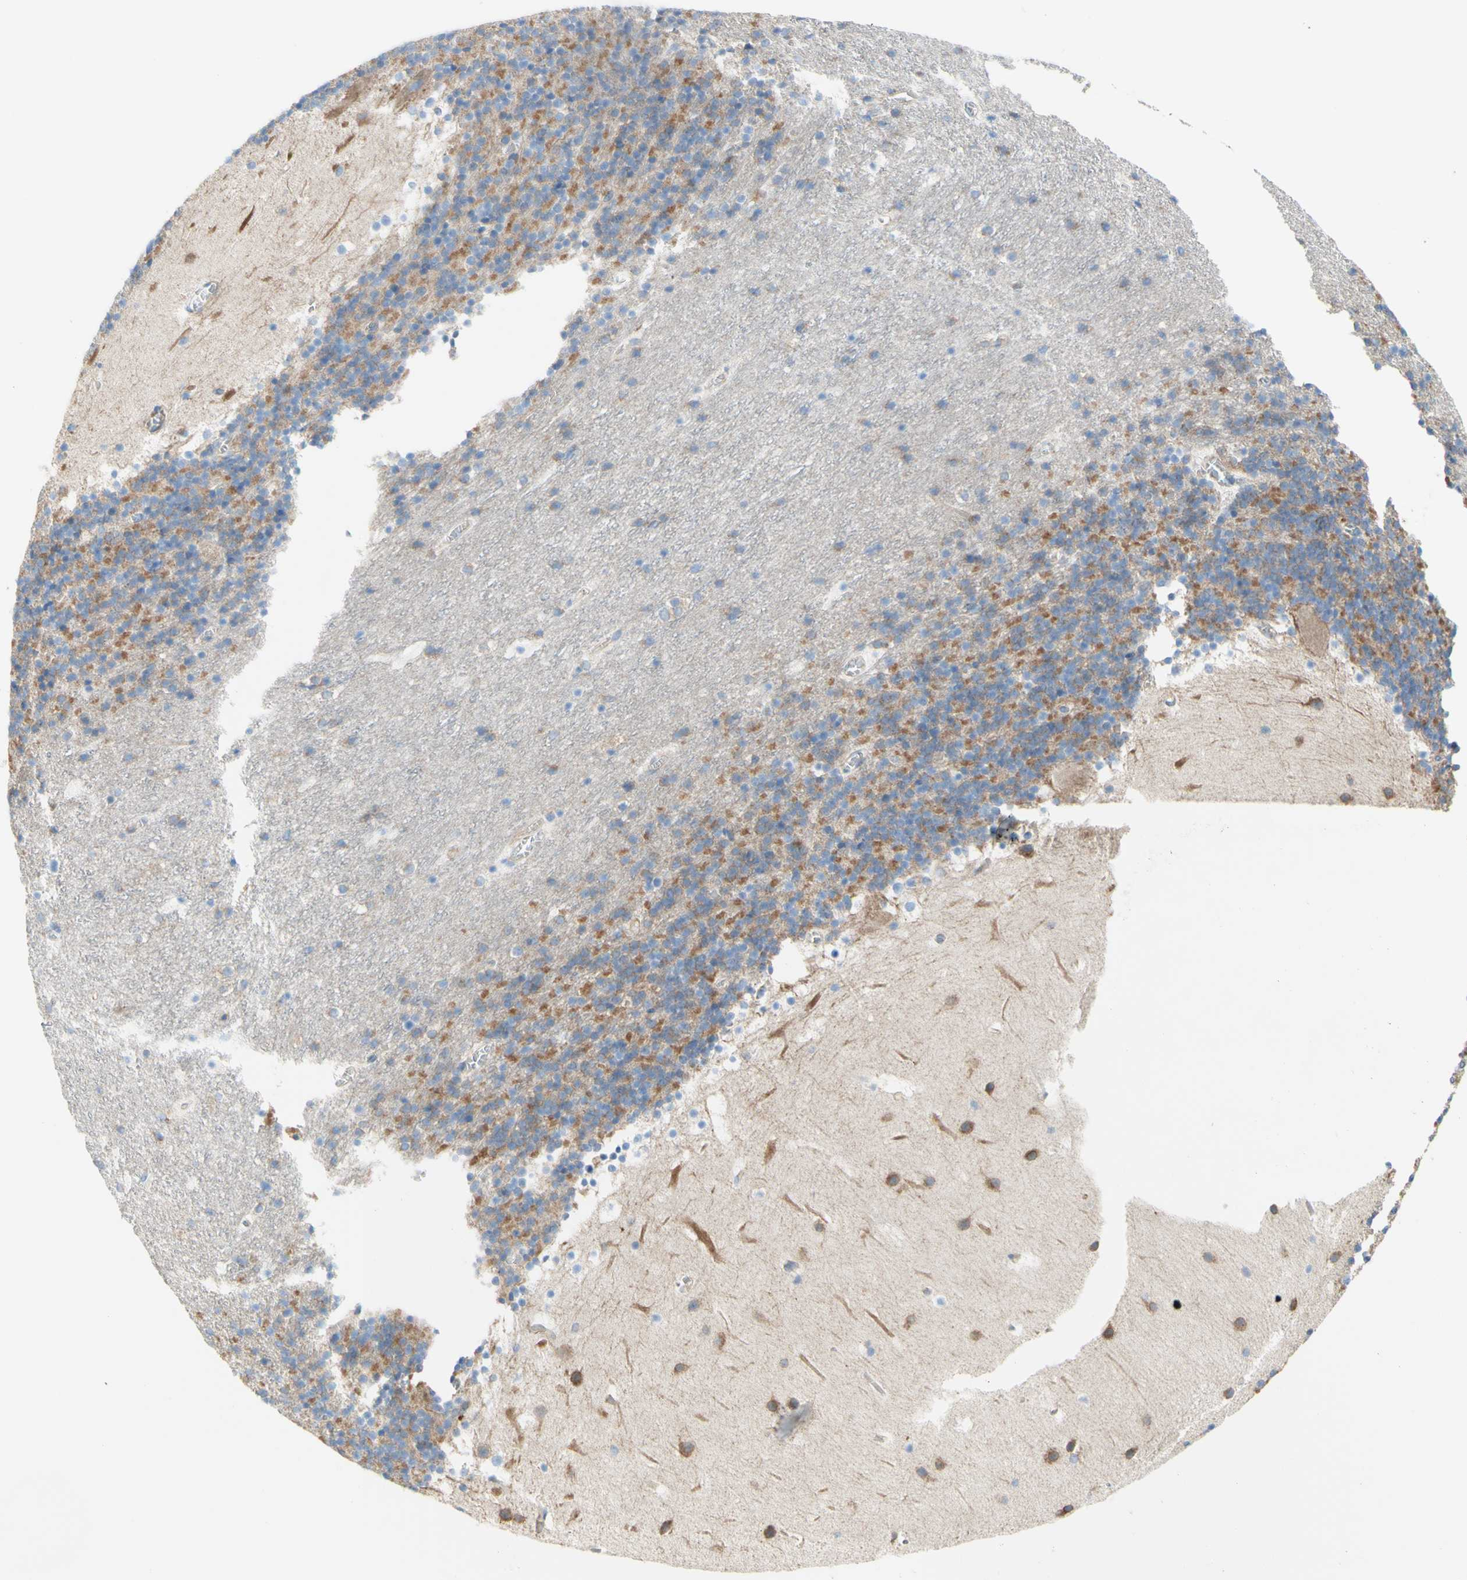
{"staining": {"intensity": "moderate", "quantity": "25%-75%", "location": "cytoplasmic/membranous"}, "tissue": "cerebellum", "cell_type": "Cells in granular layer", "image_type": "normal", "snomed": [{"axis": "morphology", "description": "Normal tissue, NOS"}, {"axis": "topography", "description": "Cerebellum"}], "caption": "The histopathology image shows staining of benign cerebellum, revealing moderate cytoplasmic/membranous protein expression (brown color) within cells in granular layer. (Stains: DAB (3,3'-diaminobenzidine) in brown, nuclei in blue, Microscopy: brightfield microscopy at high magnification).", "gene": "RETREG2", "patient": {"sex": "male", "age": 45}}